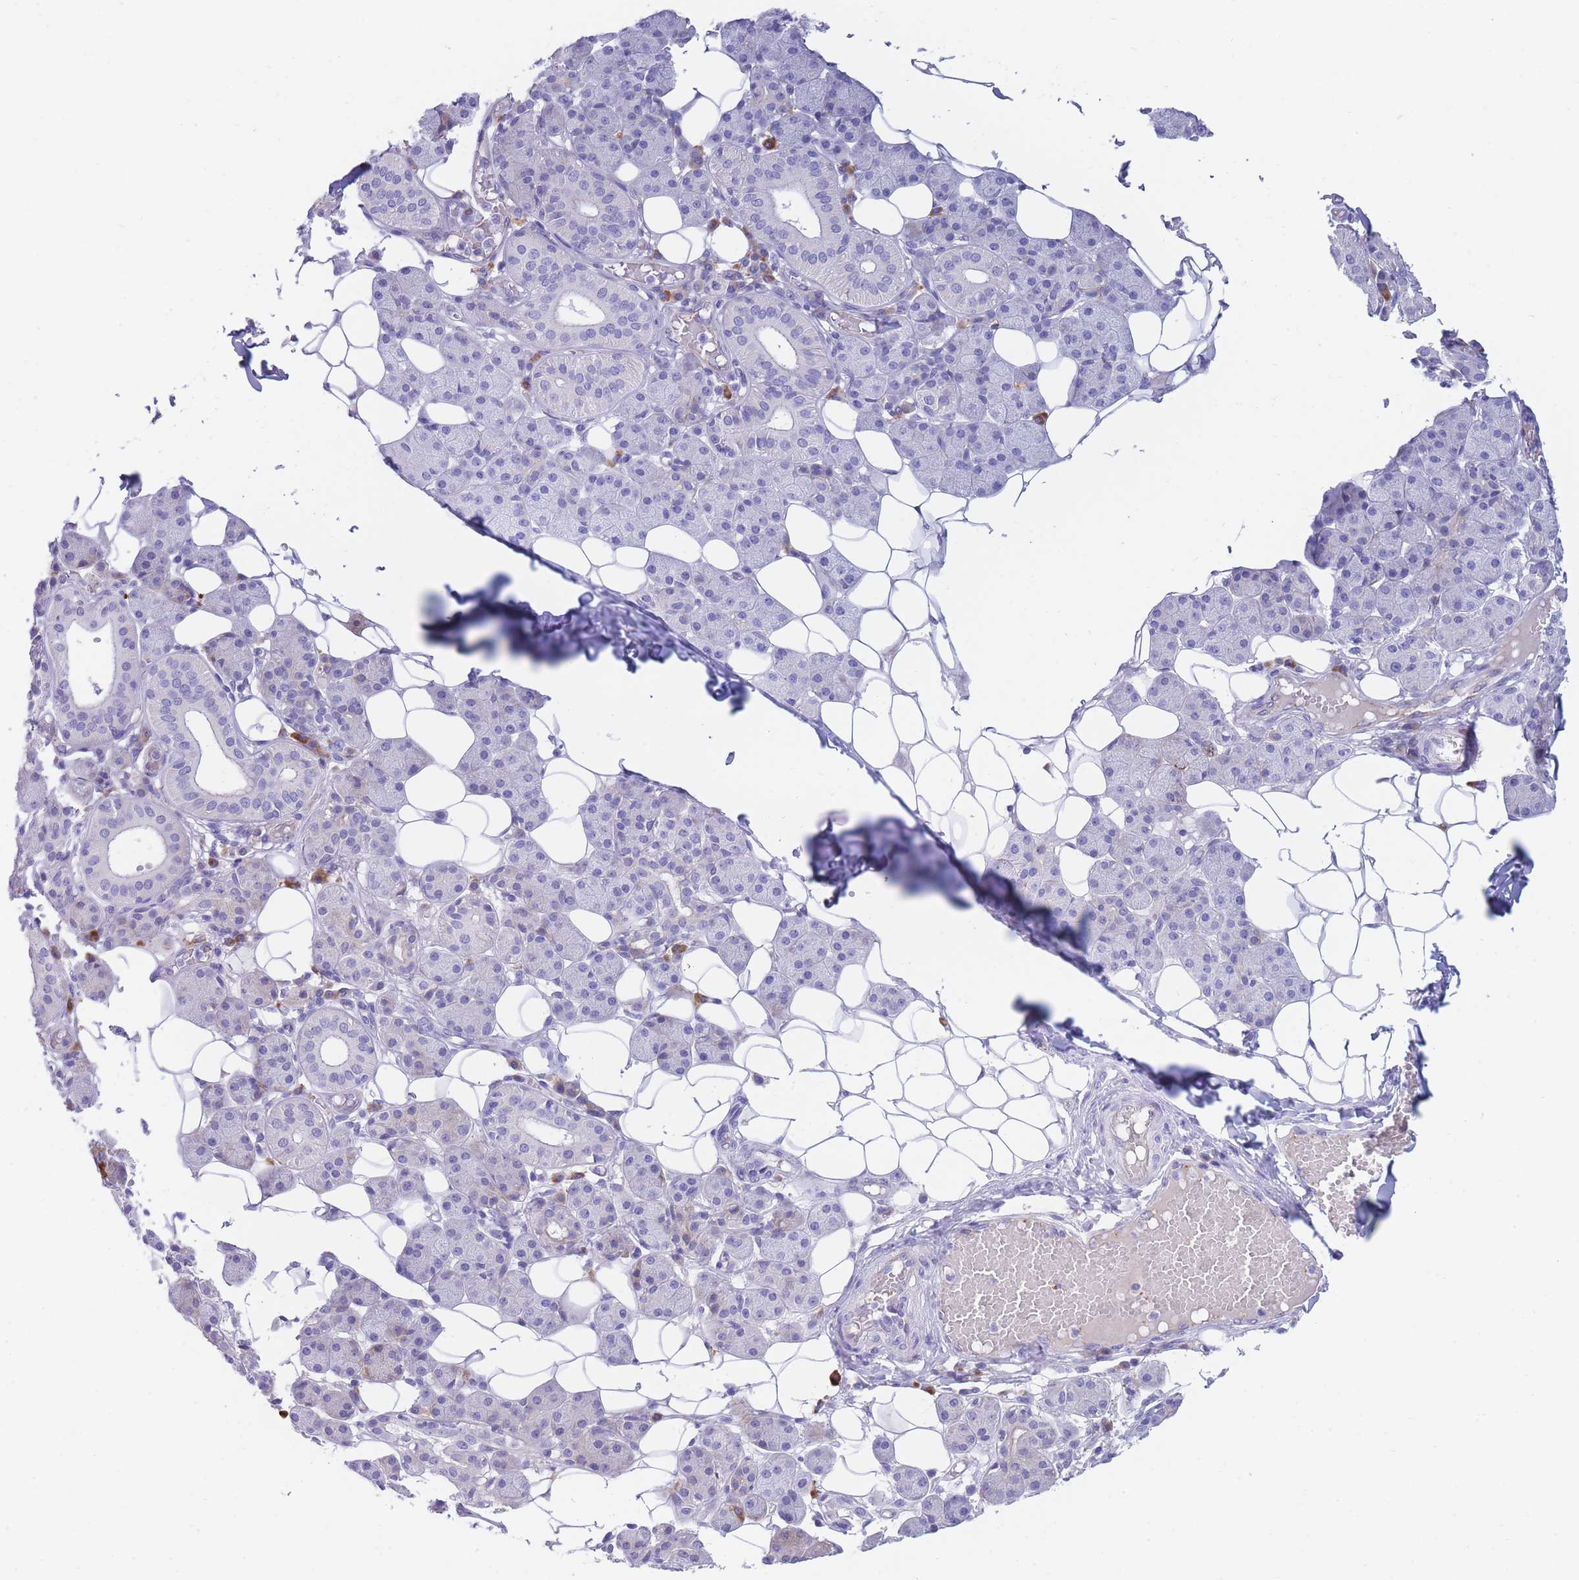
{"staining": {"intensity": "negative", "quantity": "none", "location": "none"}, "tissue": "salivary gland", "cell_type": "Glandular cells", "image_type": "normal", "snomed": [{"axis": "morphology", "description": "Normal tissue, NOS"}, {"axis": "topography", "description": "Salivary gland"}], "caption": "This histopathology image is of benign salivary gland stained with immunohistochemistry (IHC) to label a protein in brown with the nuclei are counter-stained blue. There is no positivity in glandular cells.", "gene": "DET1", "patient": {"sex": "female", "age": 33}}